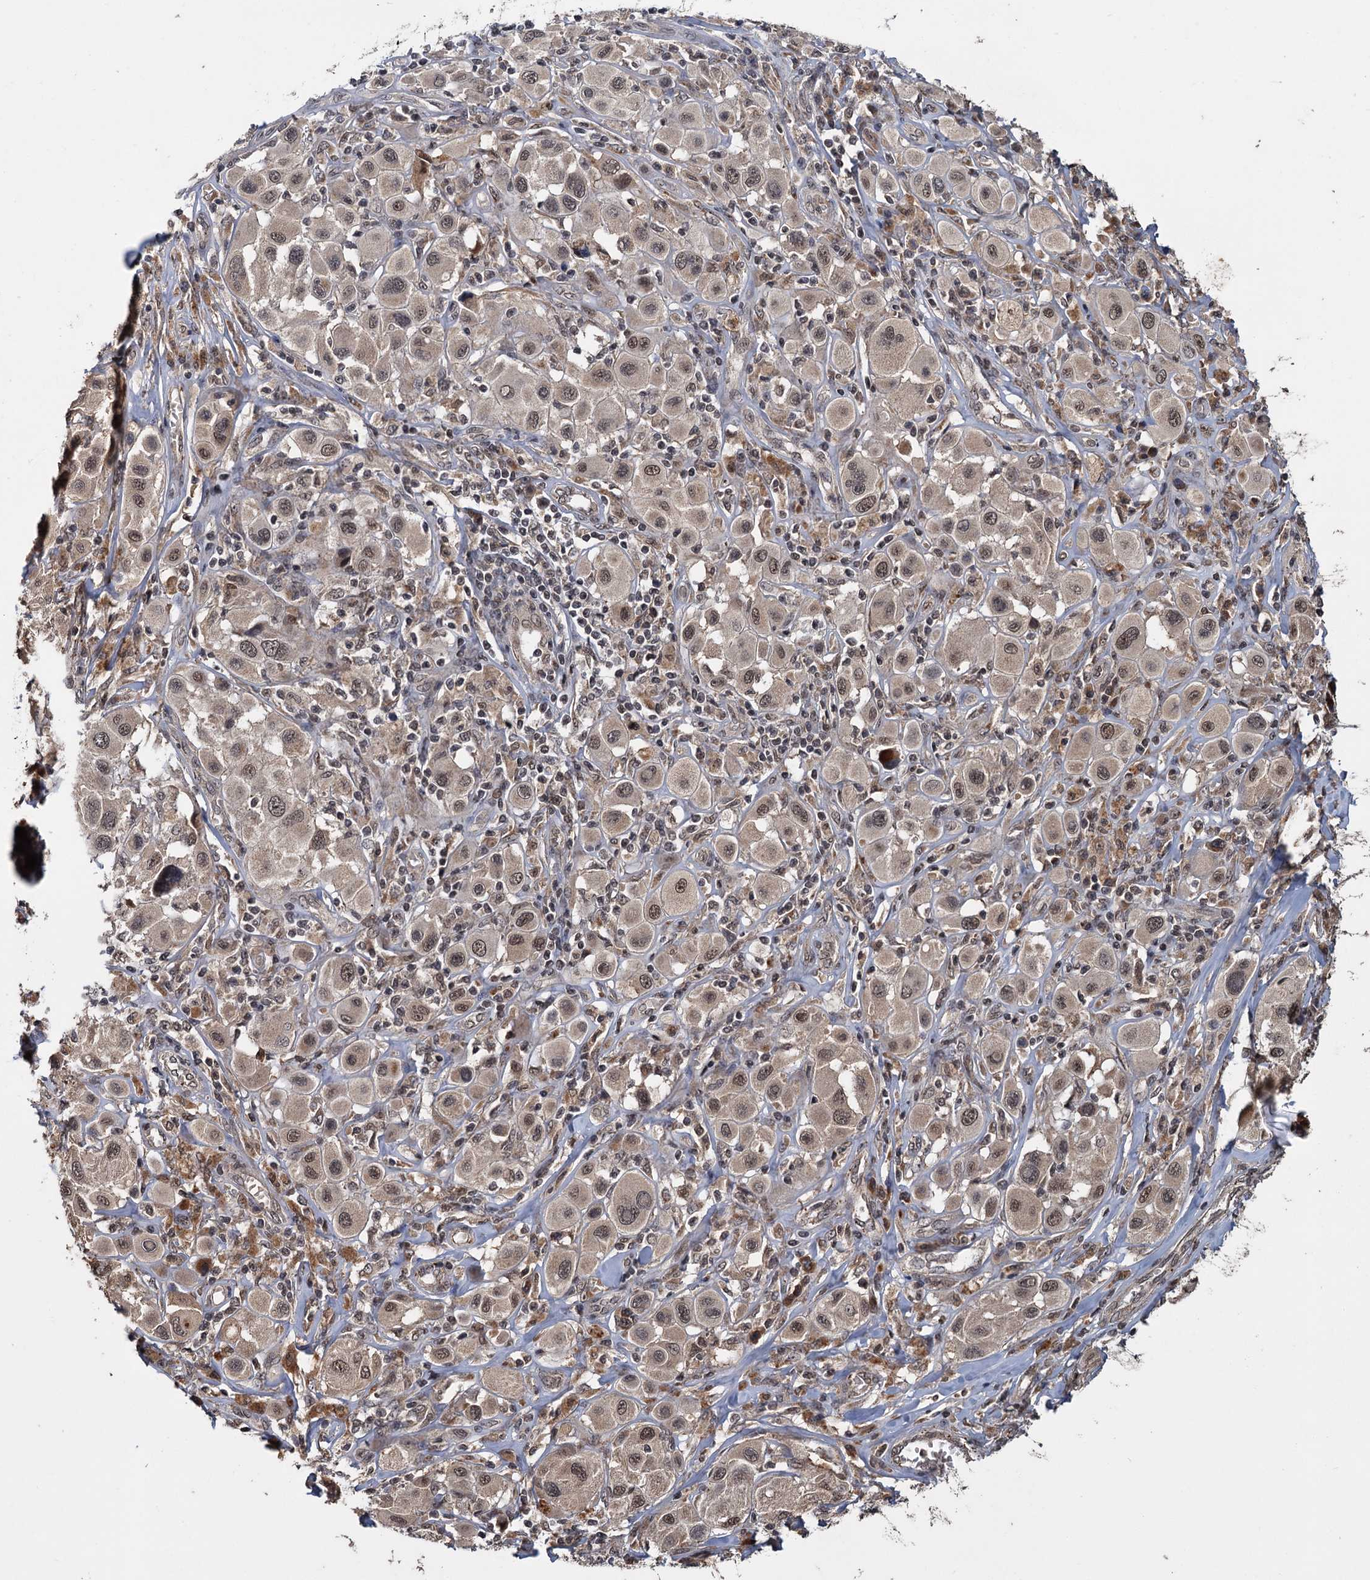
{"staining": {"intensity": "moderate", "quantity": ">75%", "location": "nuclear"}, "tissue": "melanoma", "cell_type": "Tumor cells", "image_type": "cancer", "snomed": [{"axis": "morphology", "description": "Malignant melanoma, Metastatic site"}, {"axis": "topography", "description": "Skin"}], "caption": "The histopathology image reveals immunohistochemical staining of melanoma. There is moderate nuclear staining is identified in about >75% of tumor cells.", "gene": "KANSL2", "patient": {"sex": "male", "age": 41}}